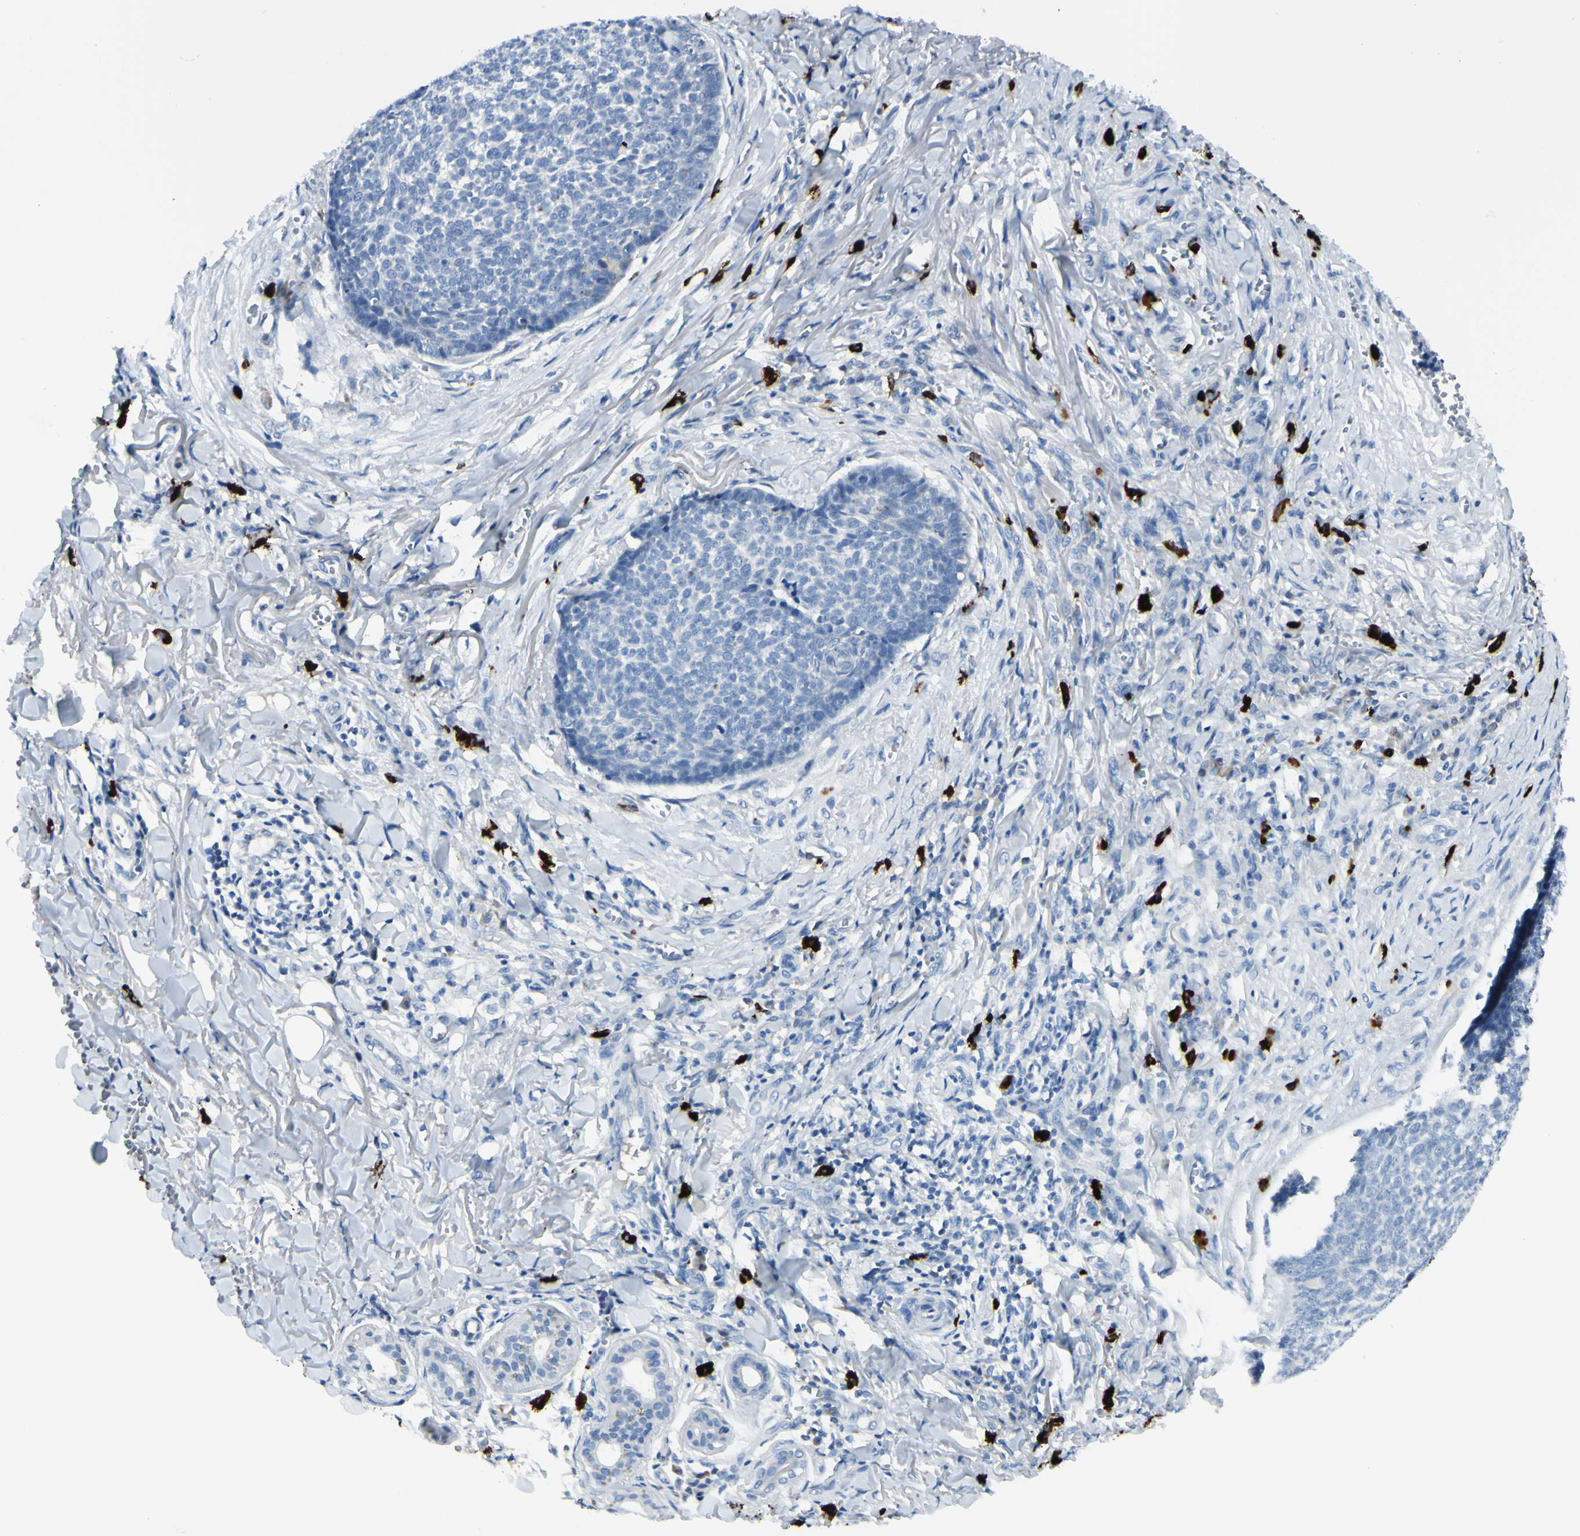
{"staining": {"intensity": "negative", "quantity": "none", "location": "none"}, "tissue": "skin cancer", "cell_type": "Tumor cells", "image_type": "cancer", "snomed": [{"axis": "morphology", "description": "Basal cell carcinoma"}, {"axis": "topography", "description": "Skin"}], "caption": "Image shows no significant protein positivity in tumor cells of skin cancer.", "gene": "DLG4", "patient": {"sex": "male", "age": 84}}